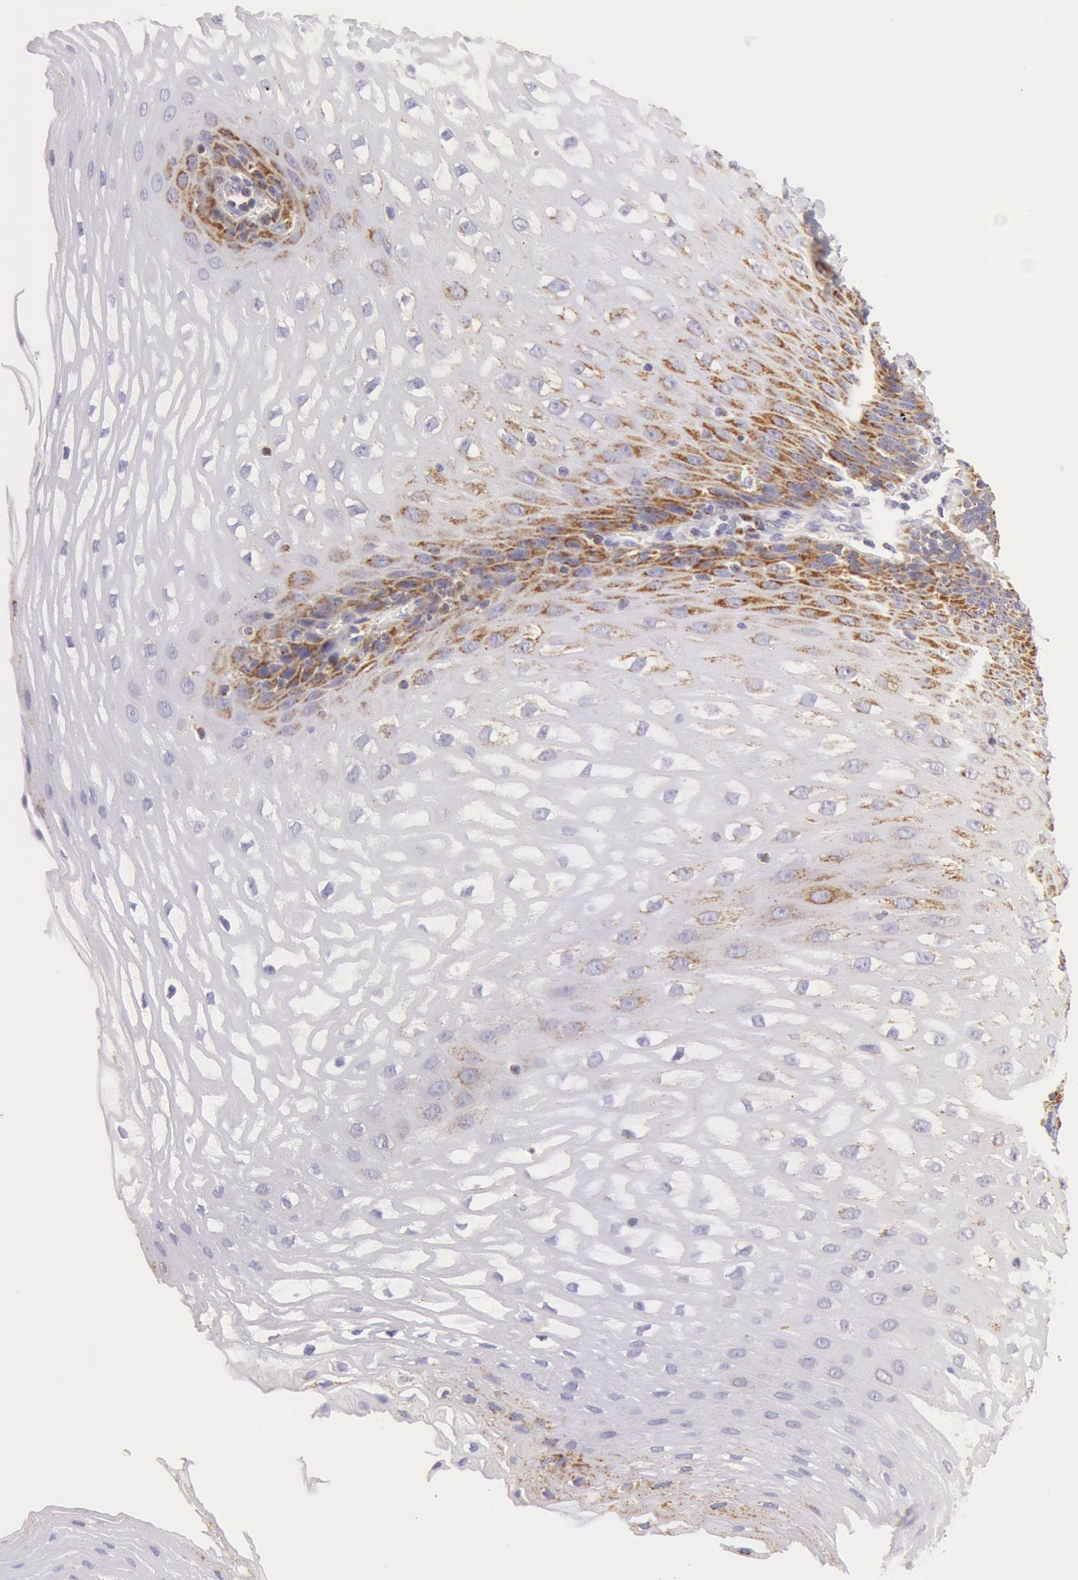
{"staining": {"intensity": "moderate", "quantity": "25%-75%", "location": "cytoplasmic/membranous"}, "tissue": "esophagus", "cell_type": "Squamous epithelial cells", "image_type": "normal", "snomed": [{"axis": "morphology", "description": "Normal tissue, NOS"}, {"axis": "topography", "description": "Esophagus"}], "caption": "Immunohistochemistry image of normal human esophagus stained for a protein (brown), which demonstrates medium levels of moderate cytoplasmic/membranous positivity in approximately 25%-75% of squamous epithelial cells.", "gene": "ATP5F1B", "patient": {"sex": "female", "age": 61}}